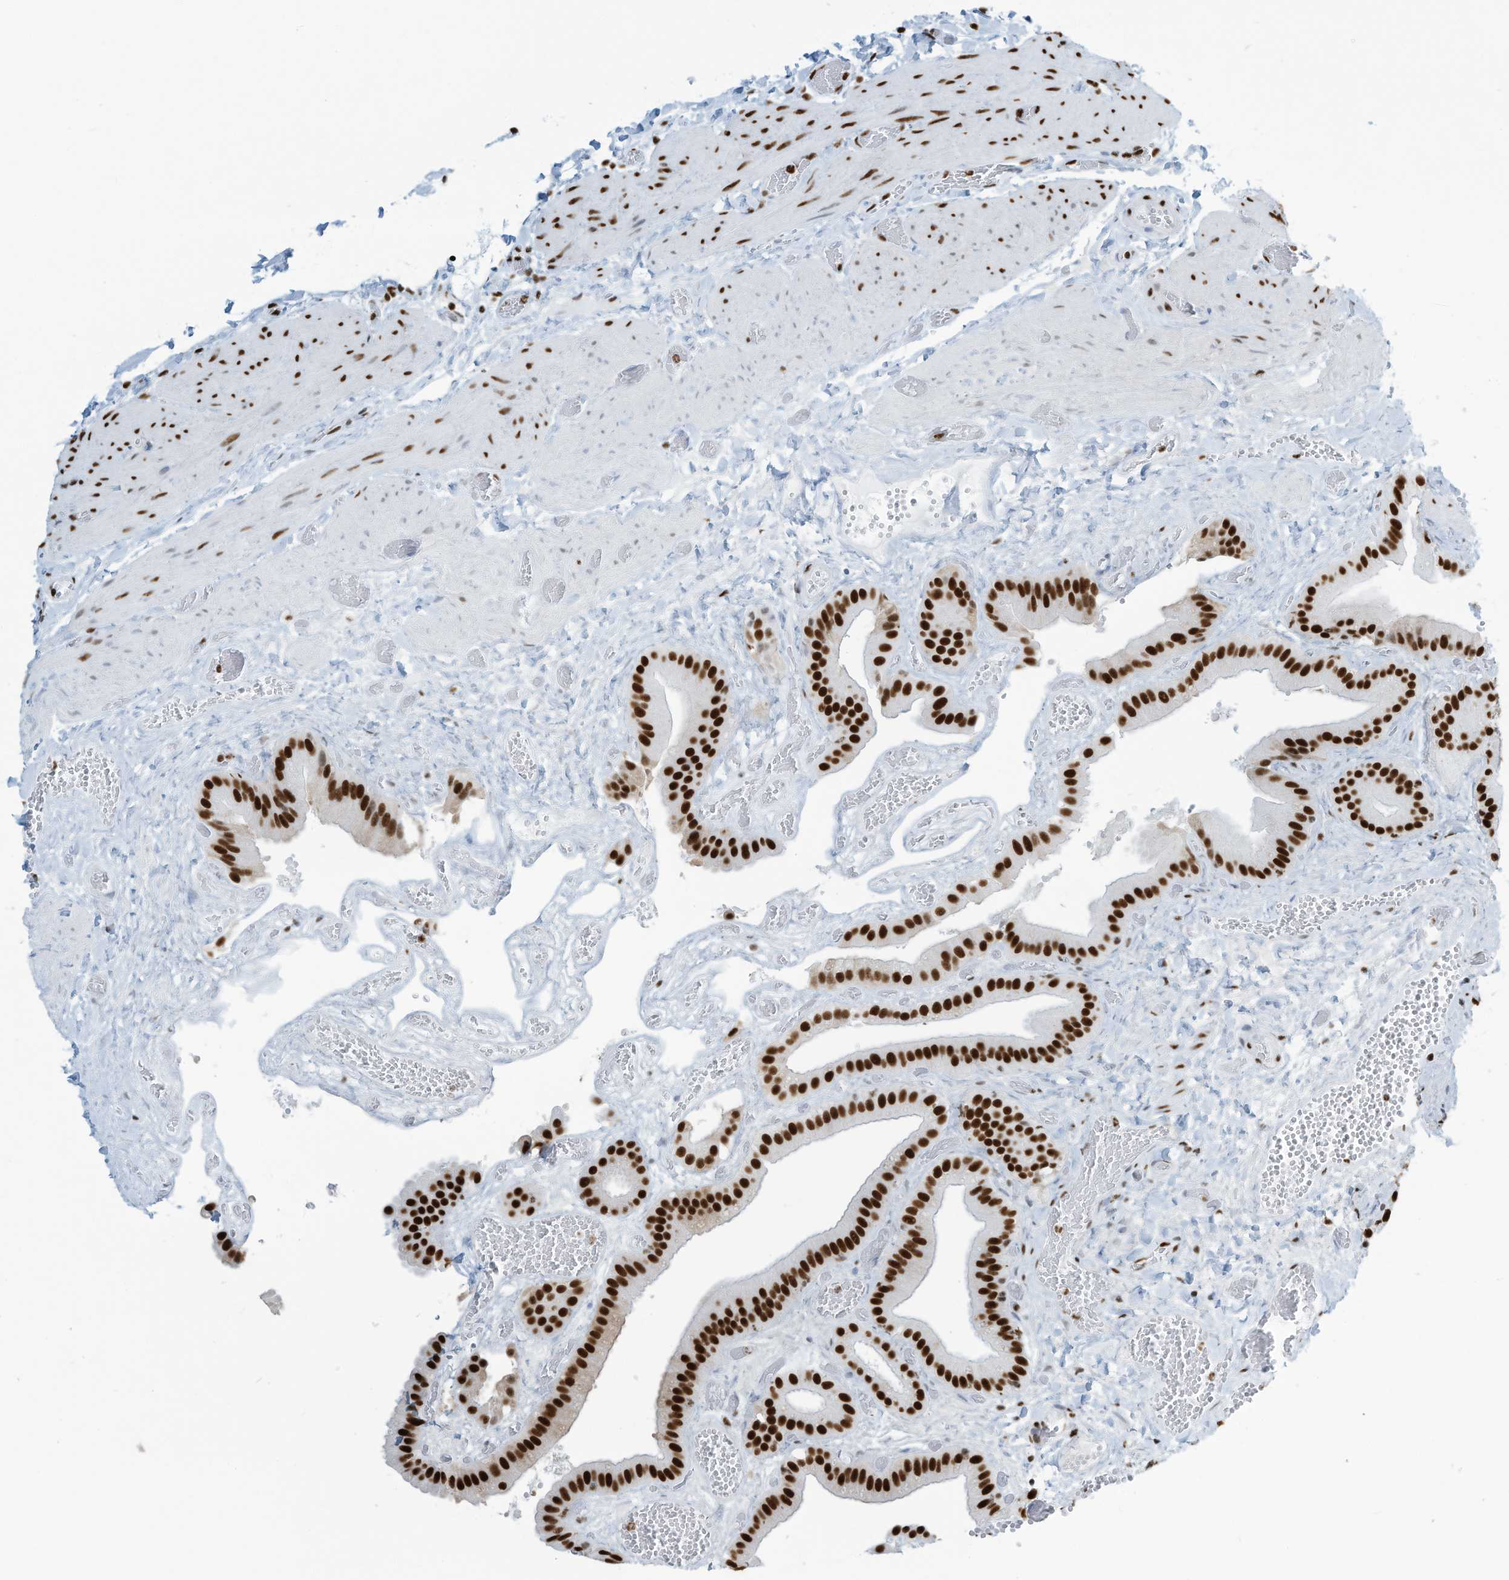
{"staining": {"intensity": "strong", "quantity": ">75%", "location": "nuclear"}, "tissue": "gallbladder", "cell_type": "Glandular cells", "image_type": "normal", "snomed": [{"axis": "morphology", "description": "Normal tissue, NOS"}, {"axis": "topography", "description": "Gallbladder"}], "caption": "The immunohistochemical stain labels strong nuclear staining in glandular cells of normal gallbladder.", "gene": "ENSG00000257390", "patient": {"sex": "female", "age": 64}}